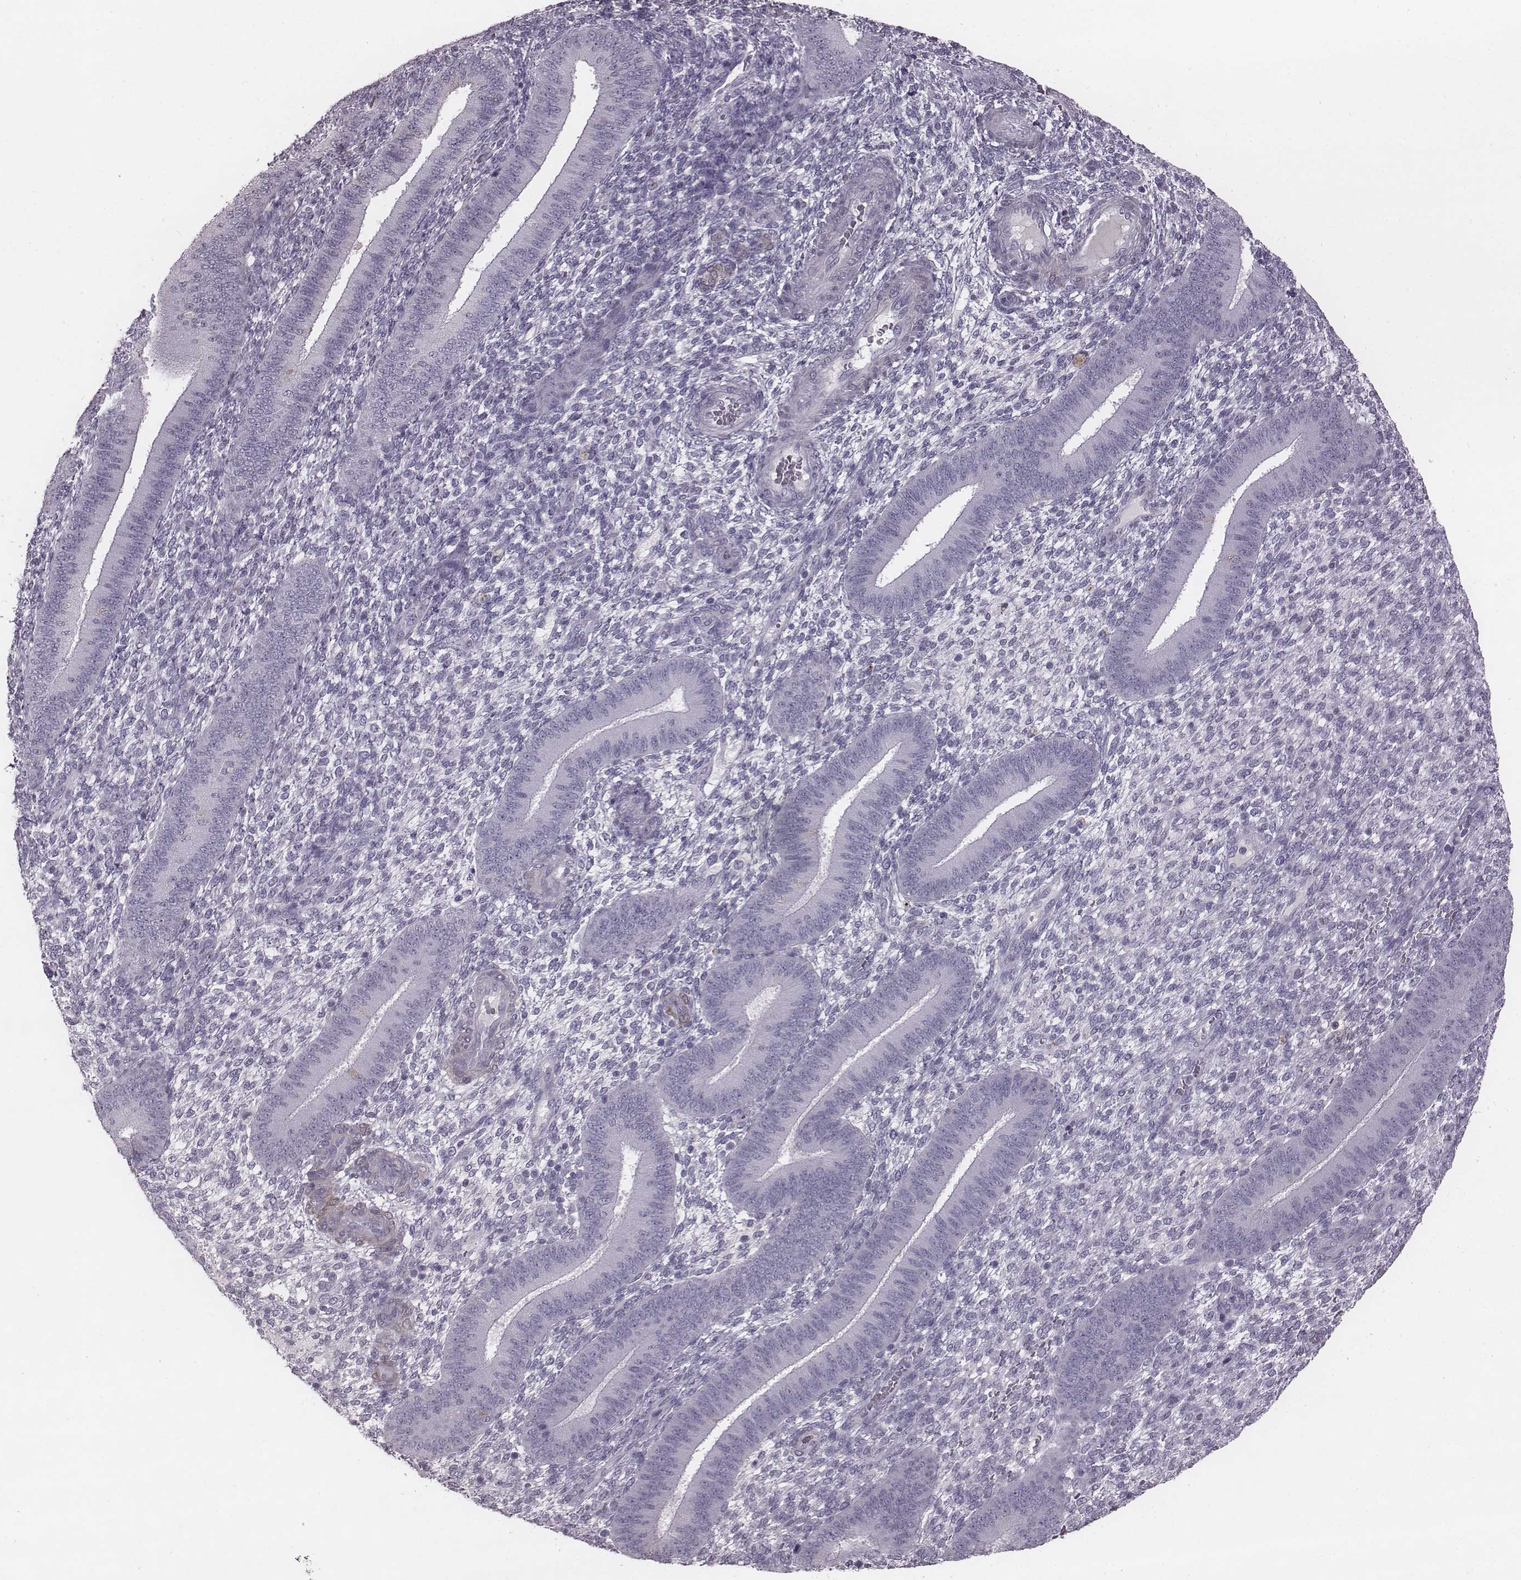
{"staining": {"intensity": "negative", "quantity": "none", "location": "none"}, "tissue": "endometrium", "cell_type": "Cells in endometrial stroma", "image_type": "normal", "snomed": [{"axis": "morphology", "description": "Normal tissue, NOS"}, {"axis": "topography", "description": "Endometrium"}], "caption": "This is an IHC micrograph of unremarkable endometrium. There is no expression in cells in endometrial stroma.", "gene": "ENSG00000284762", "patient": {"sex": "female", "age": 39}}